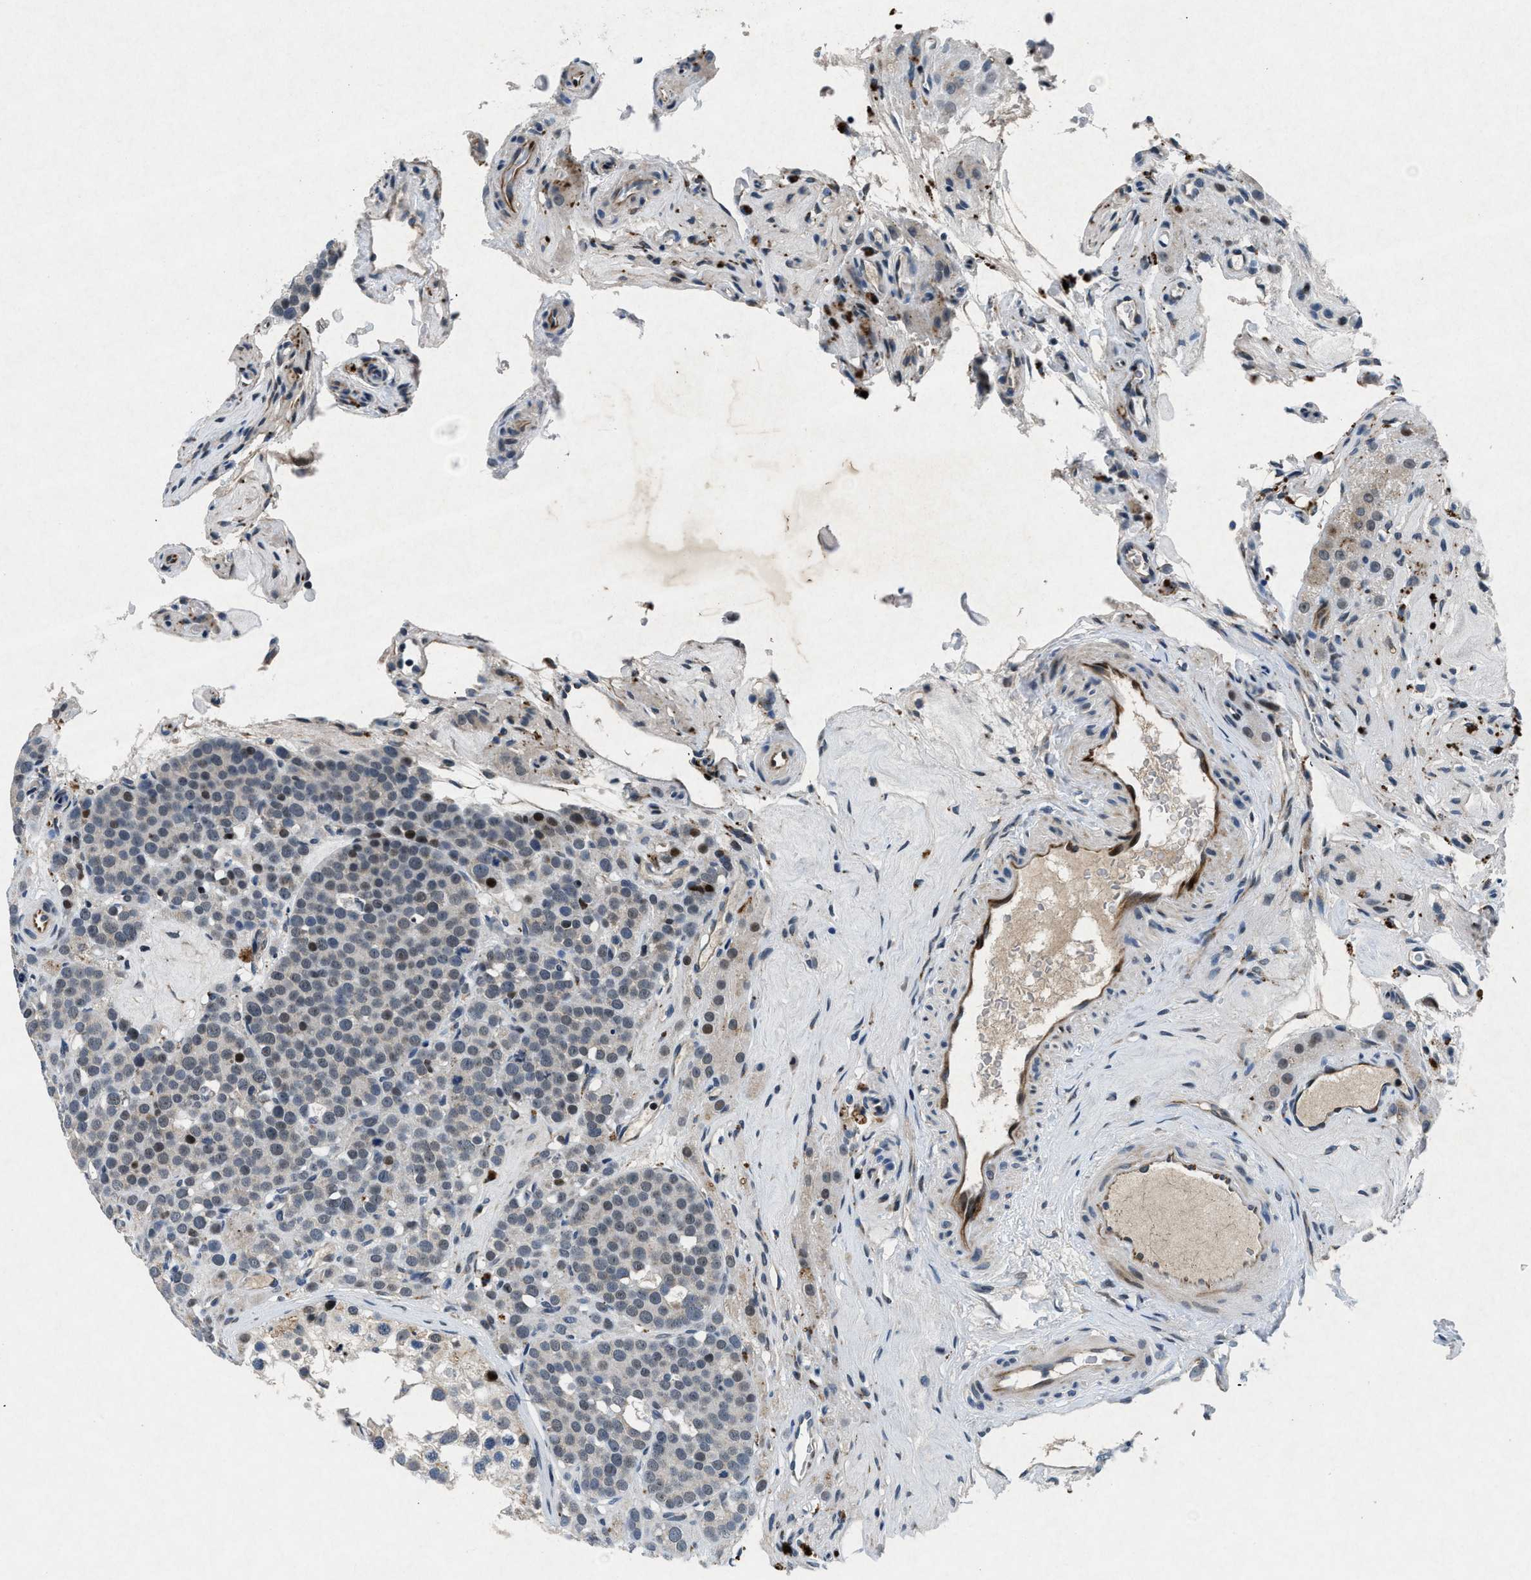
{"staining": {"intensity": "negative", "quantity": "none", "location": "none"}, "tissue": "testis cancer", "cell_type": "Tumor cells", "image_type": "cancer", "snomed": [{"axis": "morphology", "description": "Seminoma, NOS"}, {"axis": "topography", "description": "Testis"}], "caption": "Histopathology image shows no significant protein positivity in tumor cells of seminoma (testis).", "gene": "PHLDA1", "patient": {"sex": "male", "age": 71}}